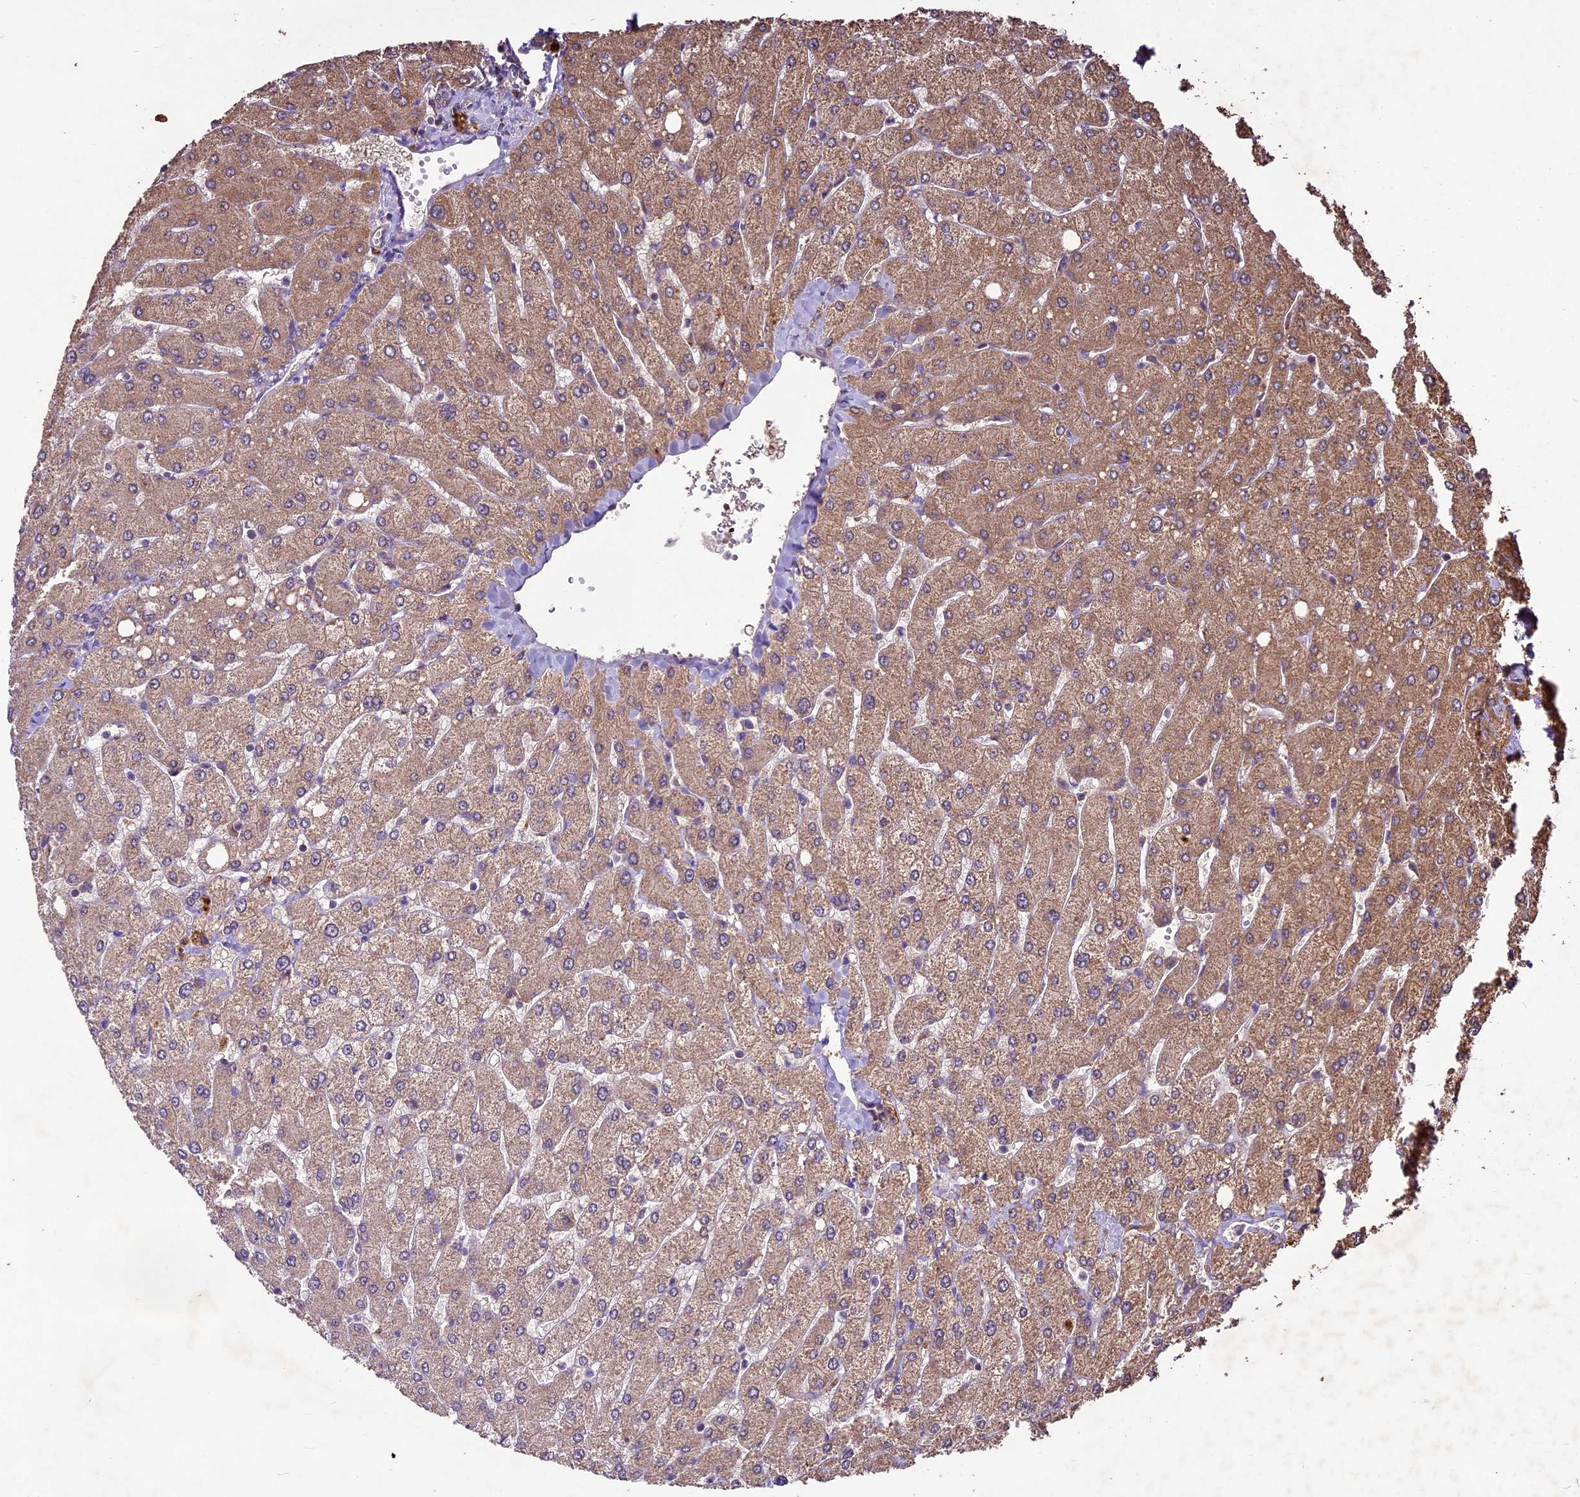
{"staining": {"intensity": "negative", "quantity": "none", "location": "none"}, "tissue": "liver", "cell_type": "Cholangiocytes", "image_type": "normal", "snomed": [{"axis": "morphology", "description": "Normal tissue, NOS"}, {"axis": "topography", "description": "Liver"}], "caption": "Immunohistochemical staining of benign human liver demonstrates no significant expression in cholangiocytes. The staining was performed using DAB to visualize the protein expression in brown, while the nuclei were stained in blue with hematoxylin (Magnification: 20x).", "gene": "CRLF1", "patient": {"sex": "male", "age": 55}}